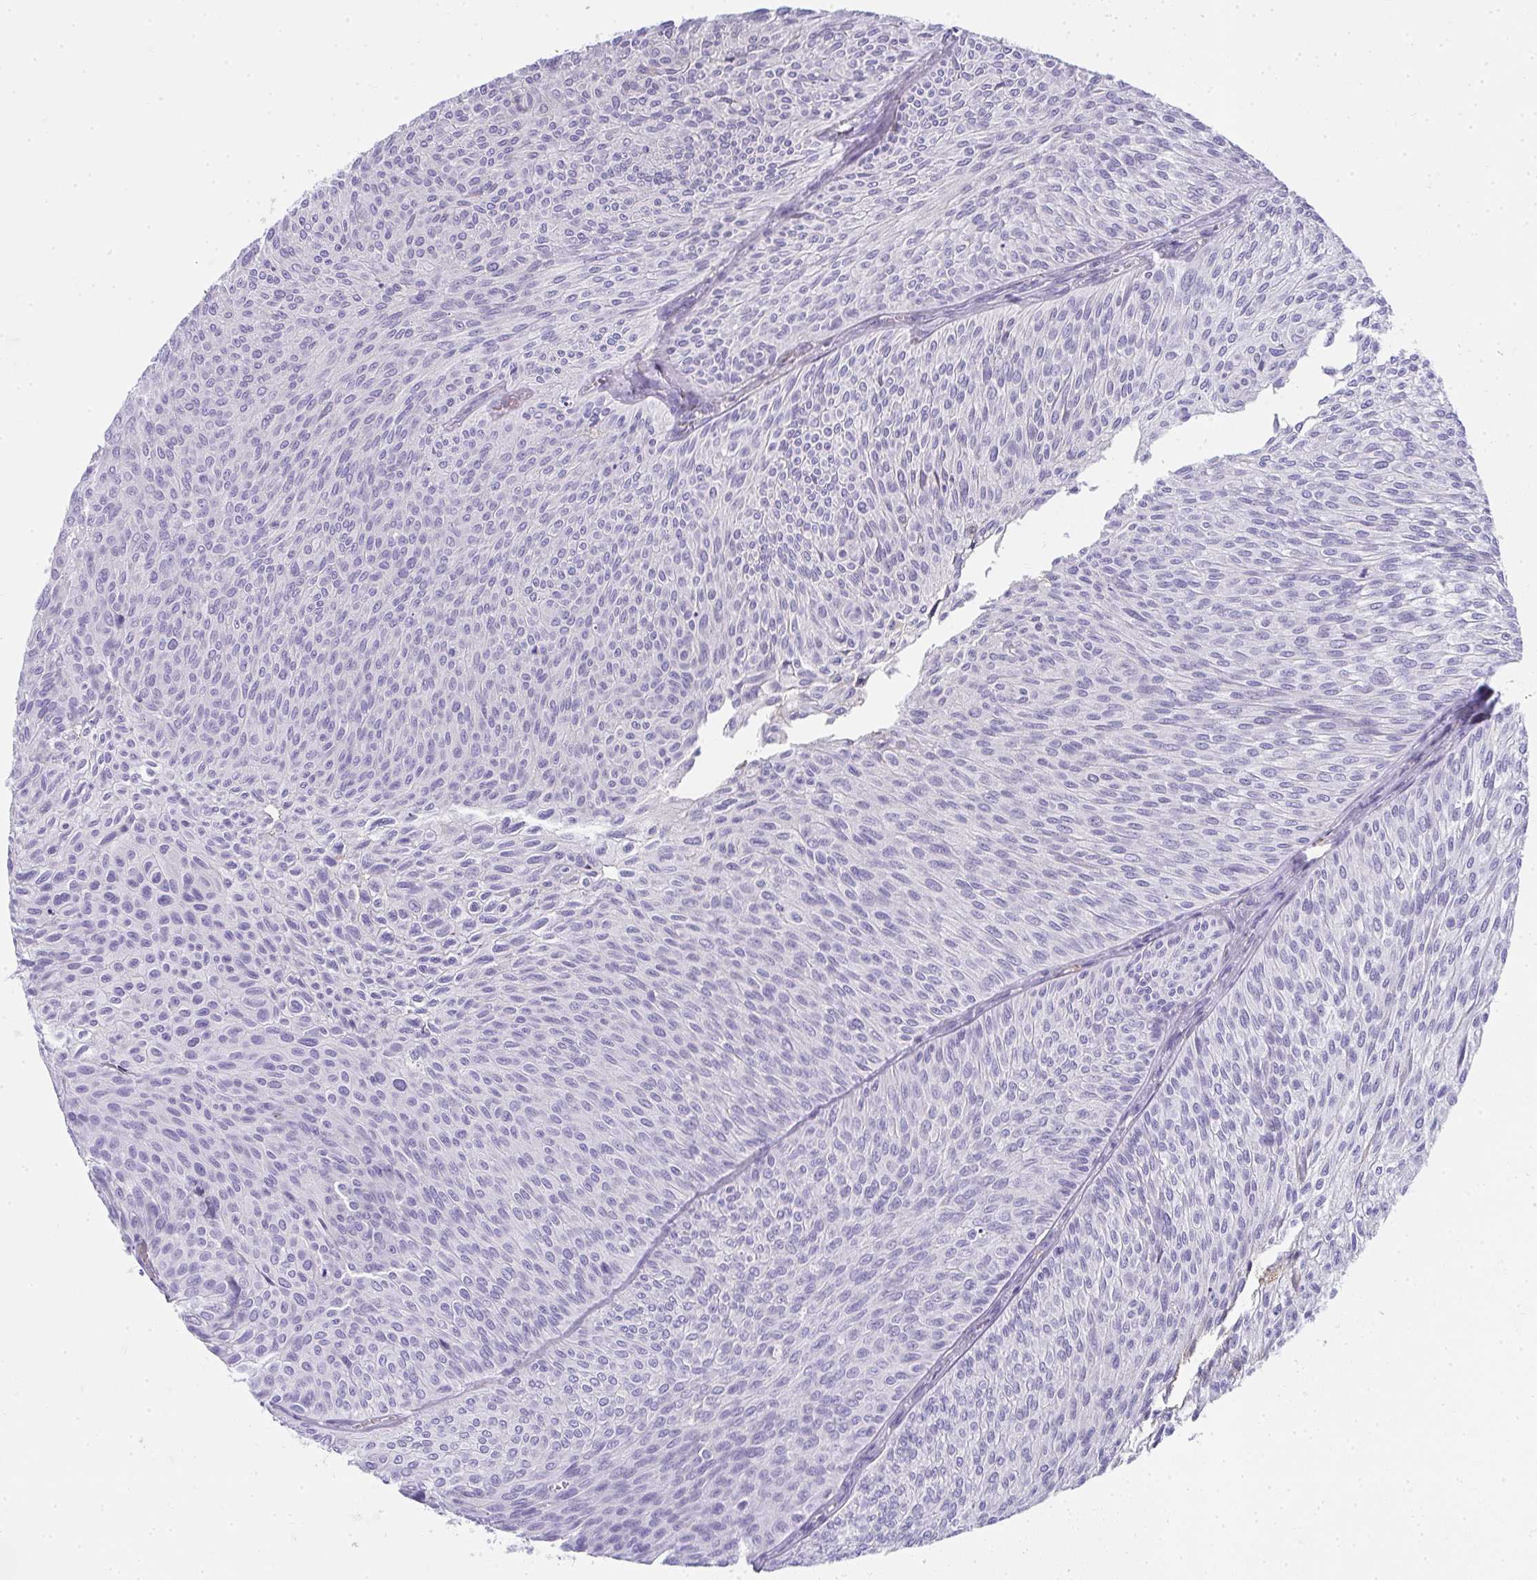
{"staining": {"intensity": "negative", "quantity": "none", "location": "none"}, "tissue": "urothelial cancer", "cell_type": "Tumor cells", "image_type": "cancer", "snomed": [{"axis": "morphology", "description": "Urothelial carcinoma, Low grade"}, {"axis": "topography", "description": "Urinary bladder"}], "caption": "Tumor cells are negative for brown protein staining in low-grade urothelial carcinoma.", "gene": "ZSWIM3", "patient": {"sex": "male", "age": 91}}